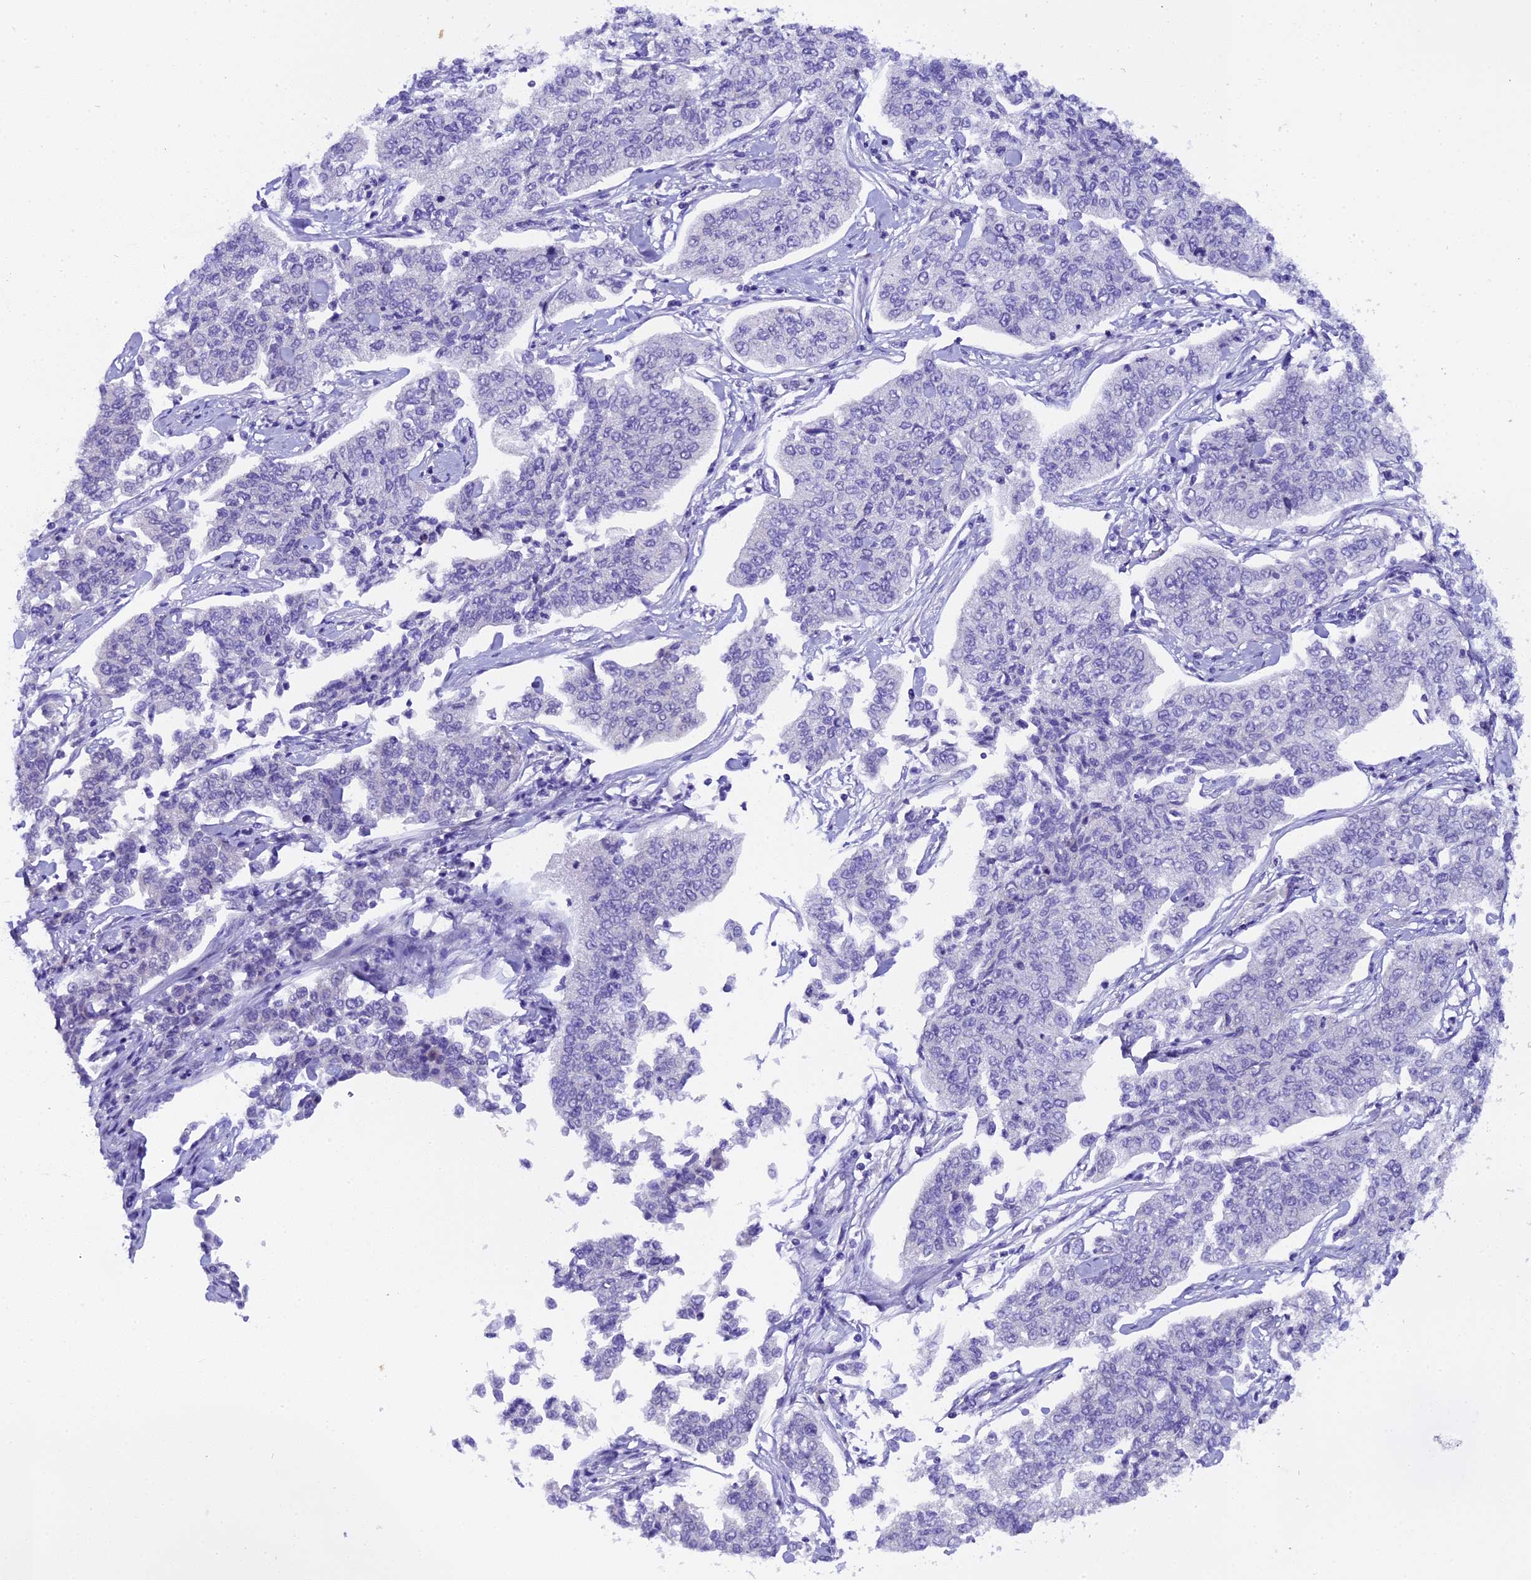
{"staining": {"intensity": "negative", "quantity": "none", "location": "none"}, "tissue": "cervical cancer", "cell_type": "Tumor cells", "image_type": "cancer", "snomed": [{"axis": "morphology", "description": "Squamous cell carcinoma, NOS"}, {"axis": "topography", "description": "Cervix"}], "caption": "Cervical squamous cell carcinoma stained for a protein using IHC reveals no staining tumor cells.", "gene": "OSGEP", "patient": {"sex": "female", "age": 35}}